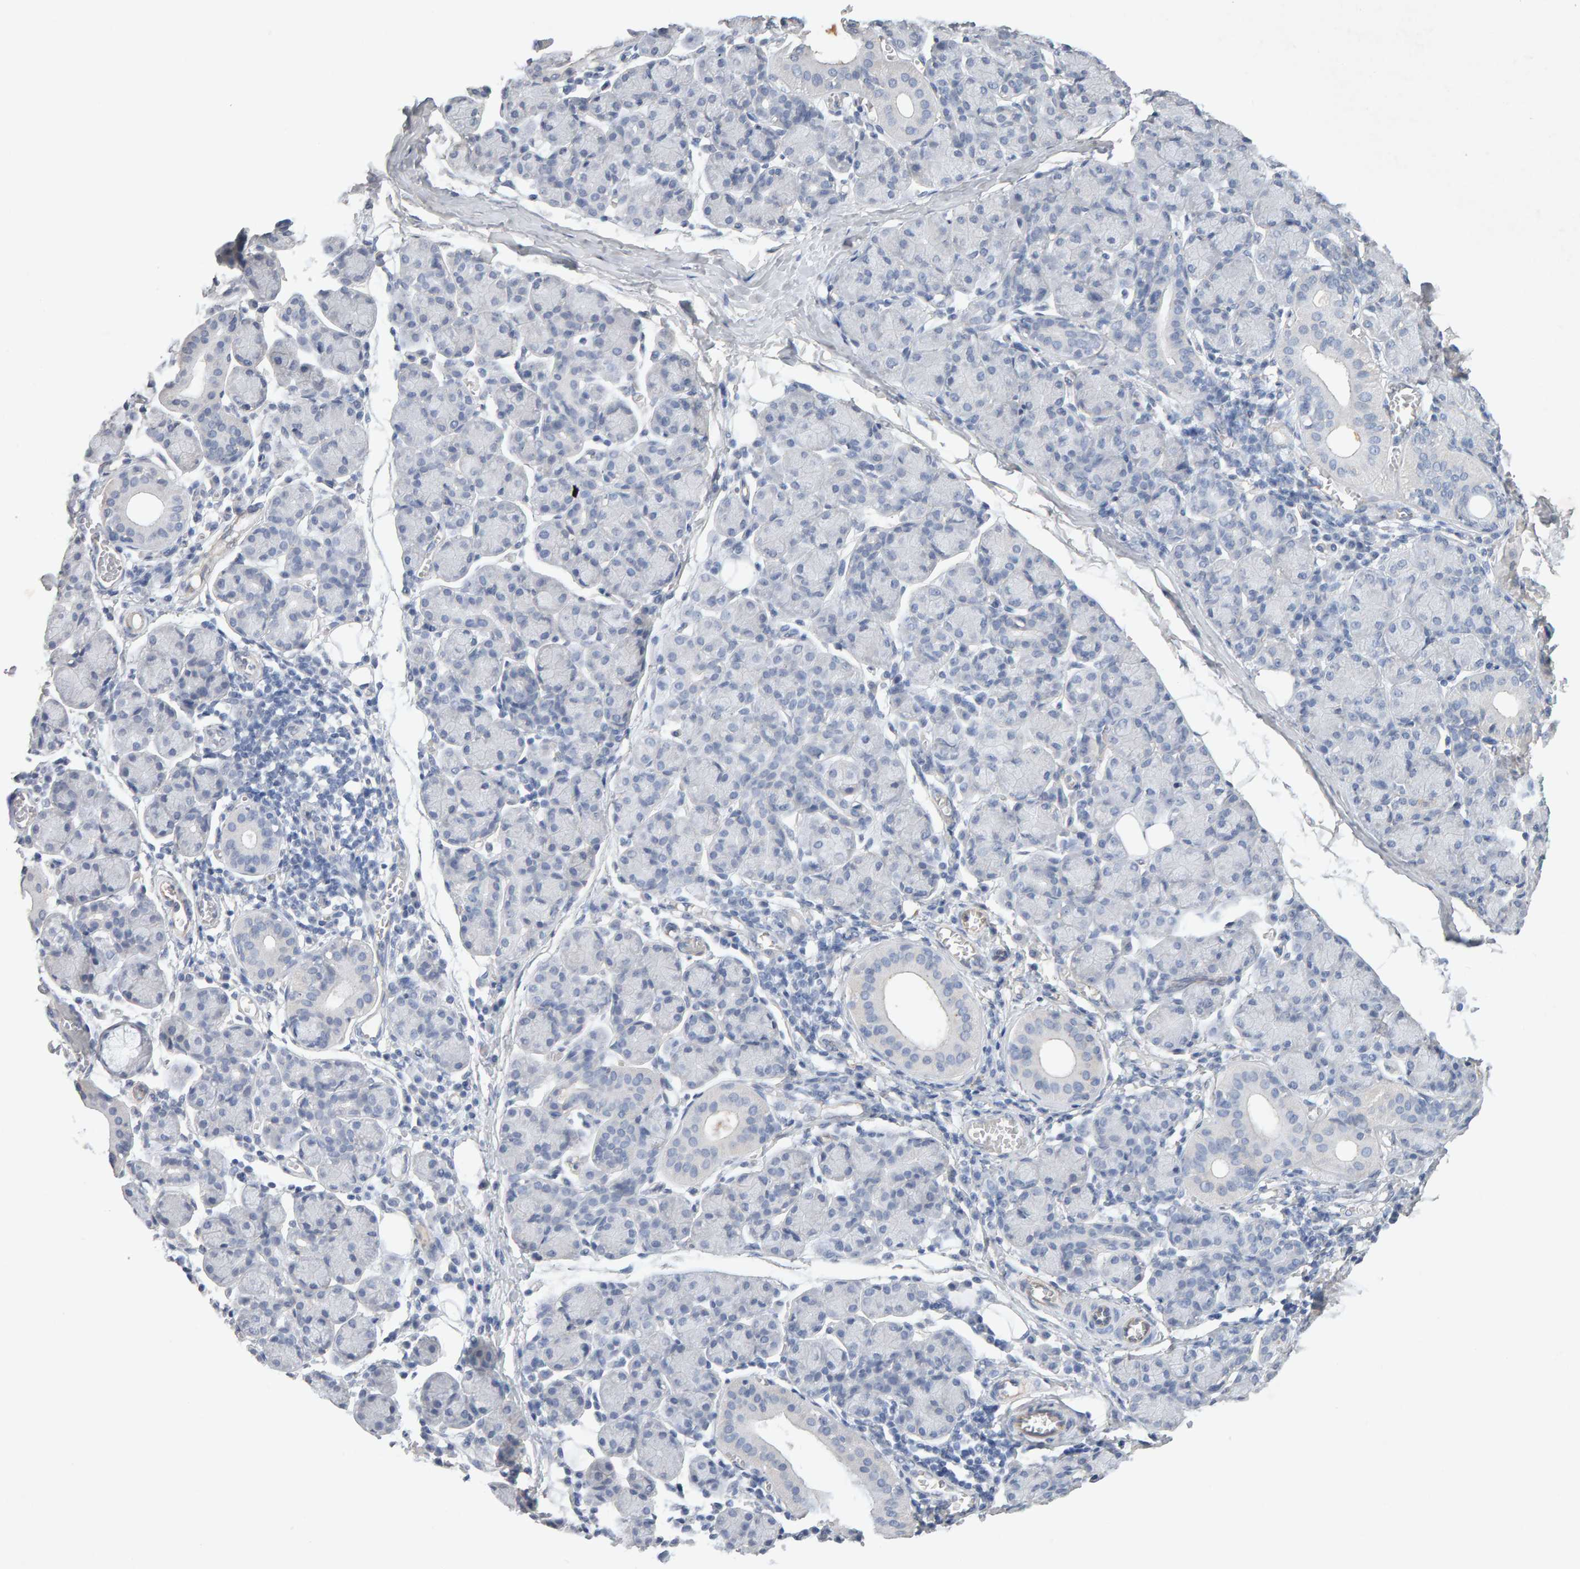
{"staining": {"intensity": "moderate", "quantity": "<25%", "location": "cytoplasmic/membranous"}, "tissue": "salivary gland", "cell_type": "Glandular cells", "image_type": "normal", "snomed": [{"axis": "morphology", "description": "Normal tissue, NOS"}, {"axis": "morphology", "description": "Inflammation, NOS"}, {"axis": "topography", "description": "Lymph node"}, {"axis": "topography", "description": "Salivary gland"}], "caption": "Immunohistochemistry histopathology image of normal salivary gland stained for a protein (brown), which demonstrates low levels of moderate cytoplasmic/membranous positivity in approximately <25% of glandular cells.", "gene": "PTPRM", "patient": {"sex": "male", "age": 3}}